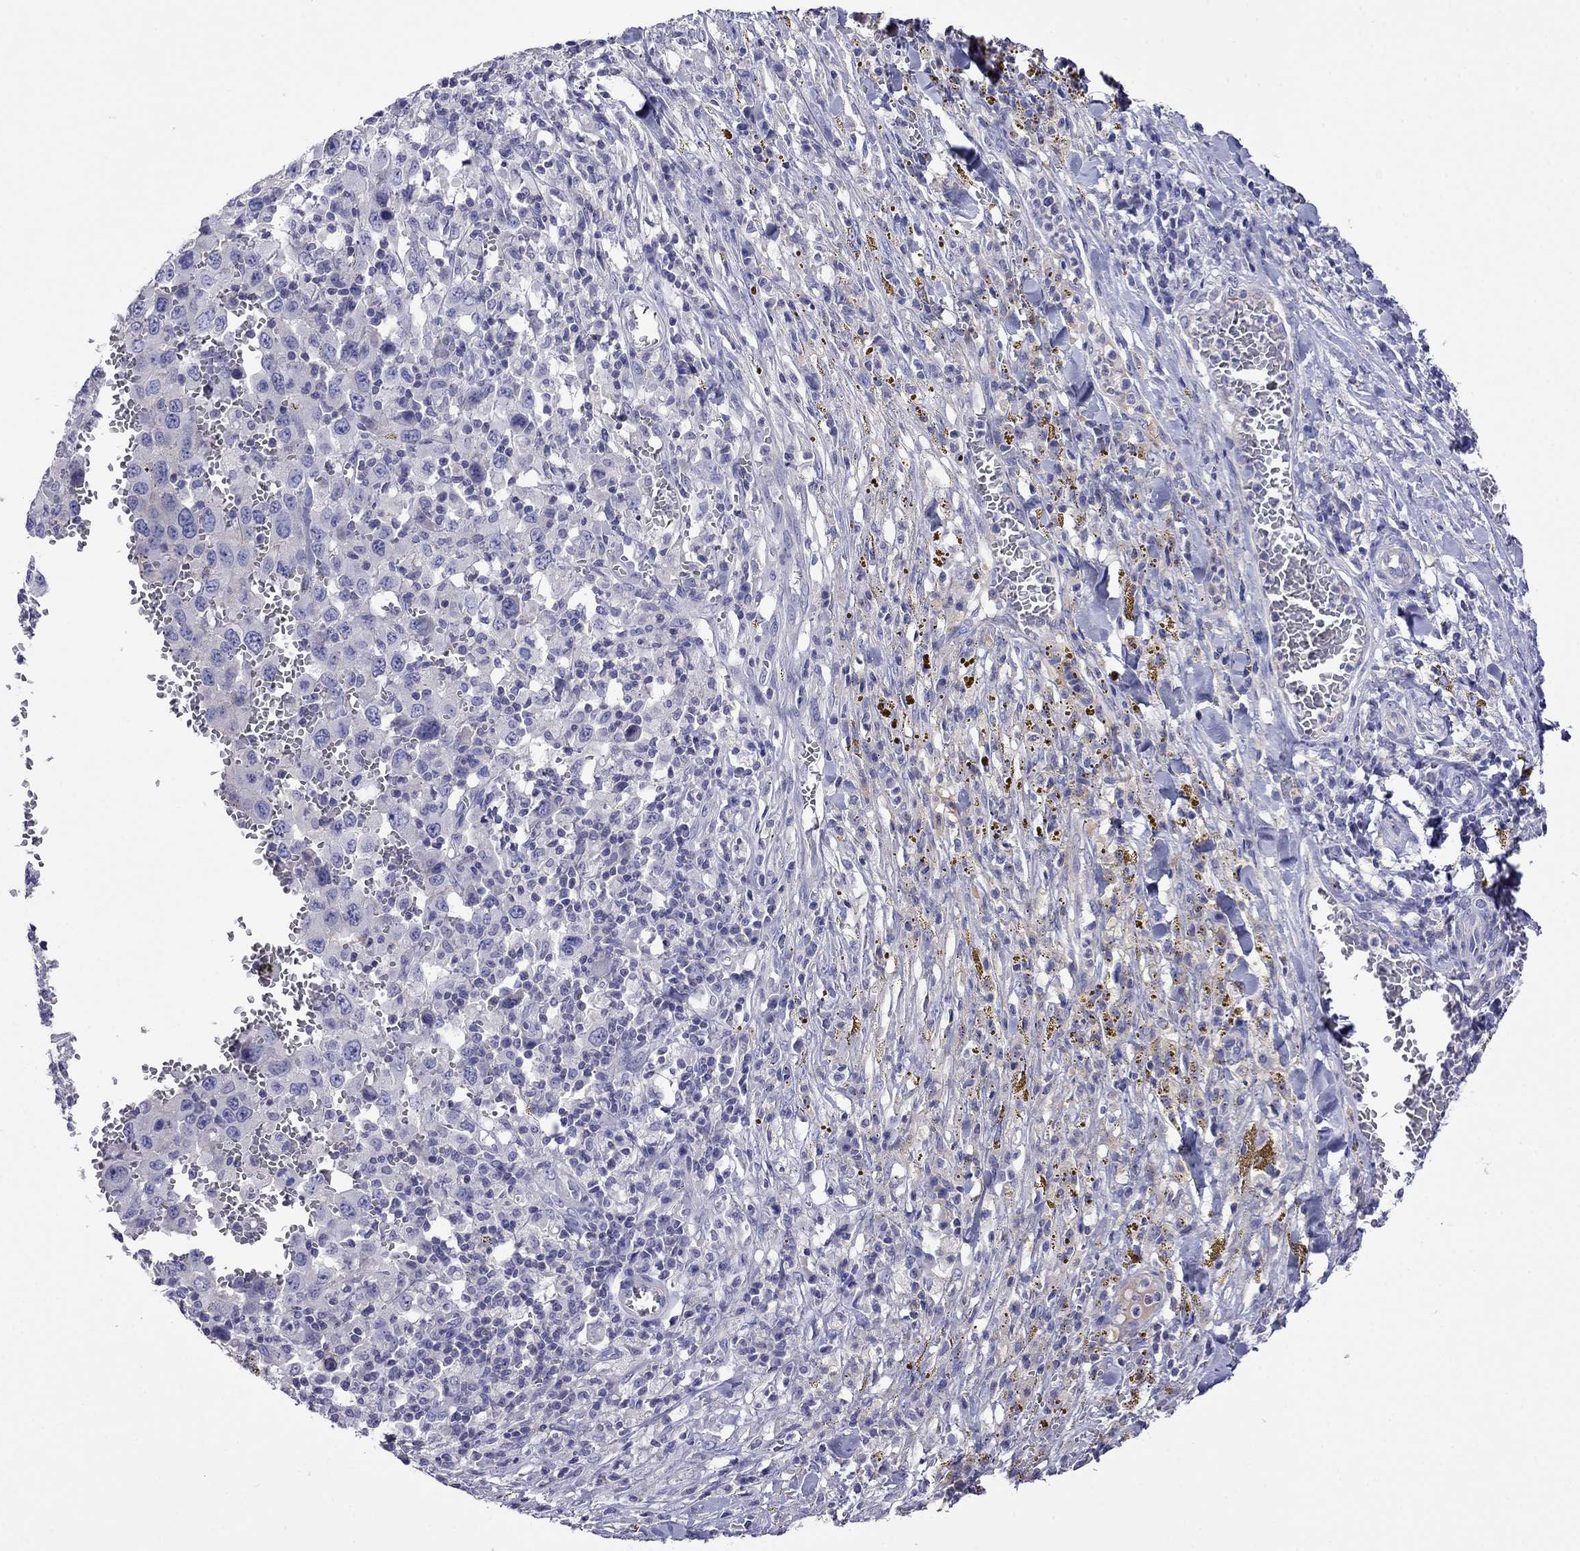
{"staining": {"intensity": "negative", "quantity": "none", "location": "none"}, "tissue": "melanoma", "cell_type": "Tumor cells", "image_type": "cancer", "snomed": [{"axis": "morphology", "description": "Malignant melanoma, NOS"}, {"axis": "topography", "description": "Skin"}], "caption": "Tumor cells show no significant expression in melanoma.", "gene": "STAR", "patient": {"sex": "female", "age": 91}}